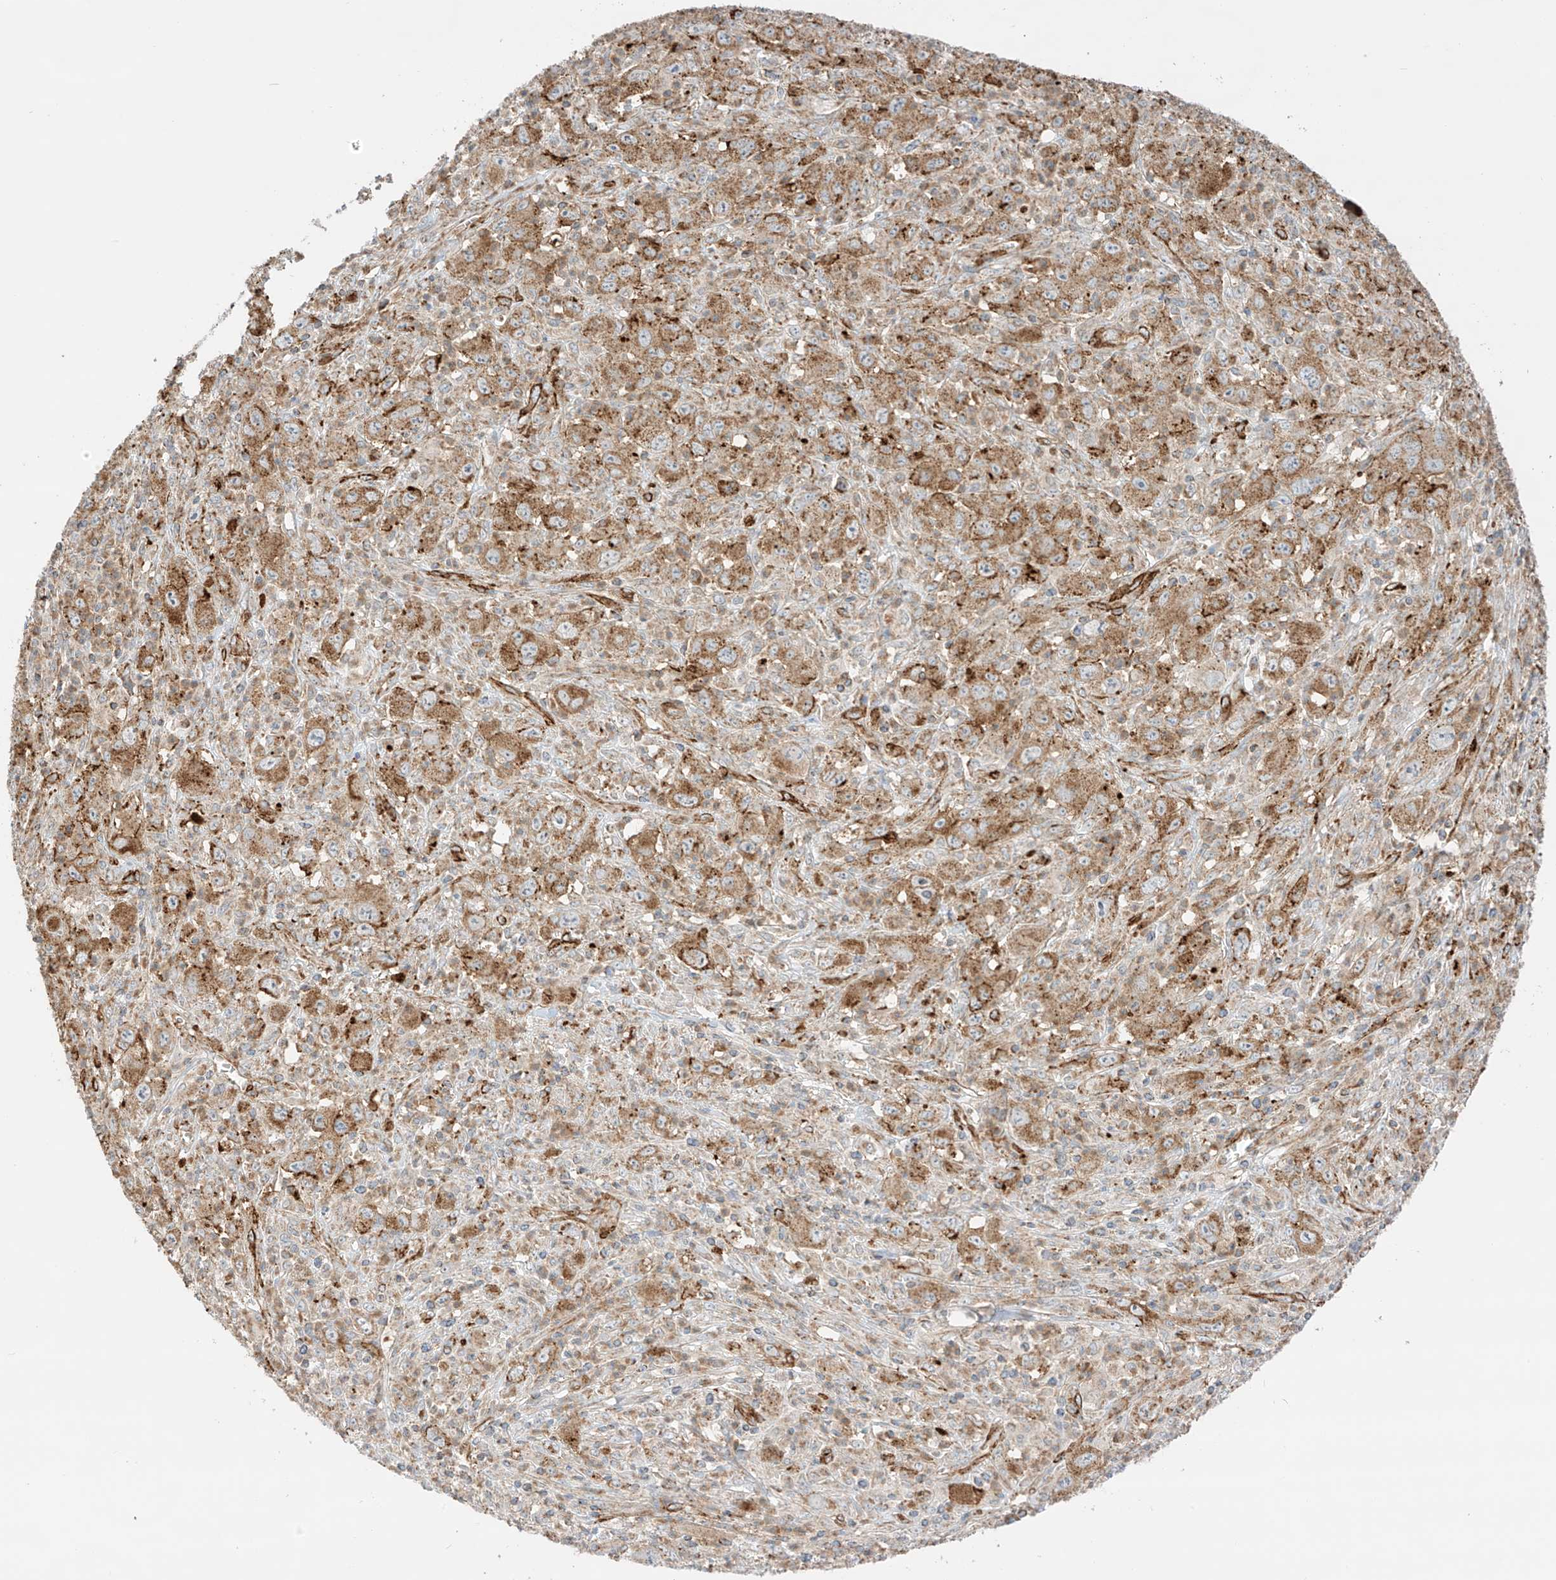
{"staining": {"intensity": "moderate", "quantity": ">75%", "location": "cytoplasmic/membranous"}, "tissue": "melanoma", "cell_type": "Tumor cells", "image_type": "cancer", "snomed": [{"axis": "morphology", "description": "Malignant melanoma, Metastatic site"}, {"axis": "topography", "description": "Skin"}], "caption": "Tumor cells reveal medium levels of moderate cytoplasmic/membranous positivity in about >75% of cells in melanoma.", "gene": "ABCB7", "patient": {"sex": "female", "age": 56}}